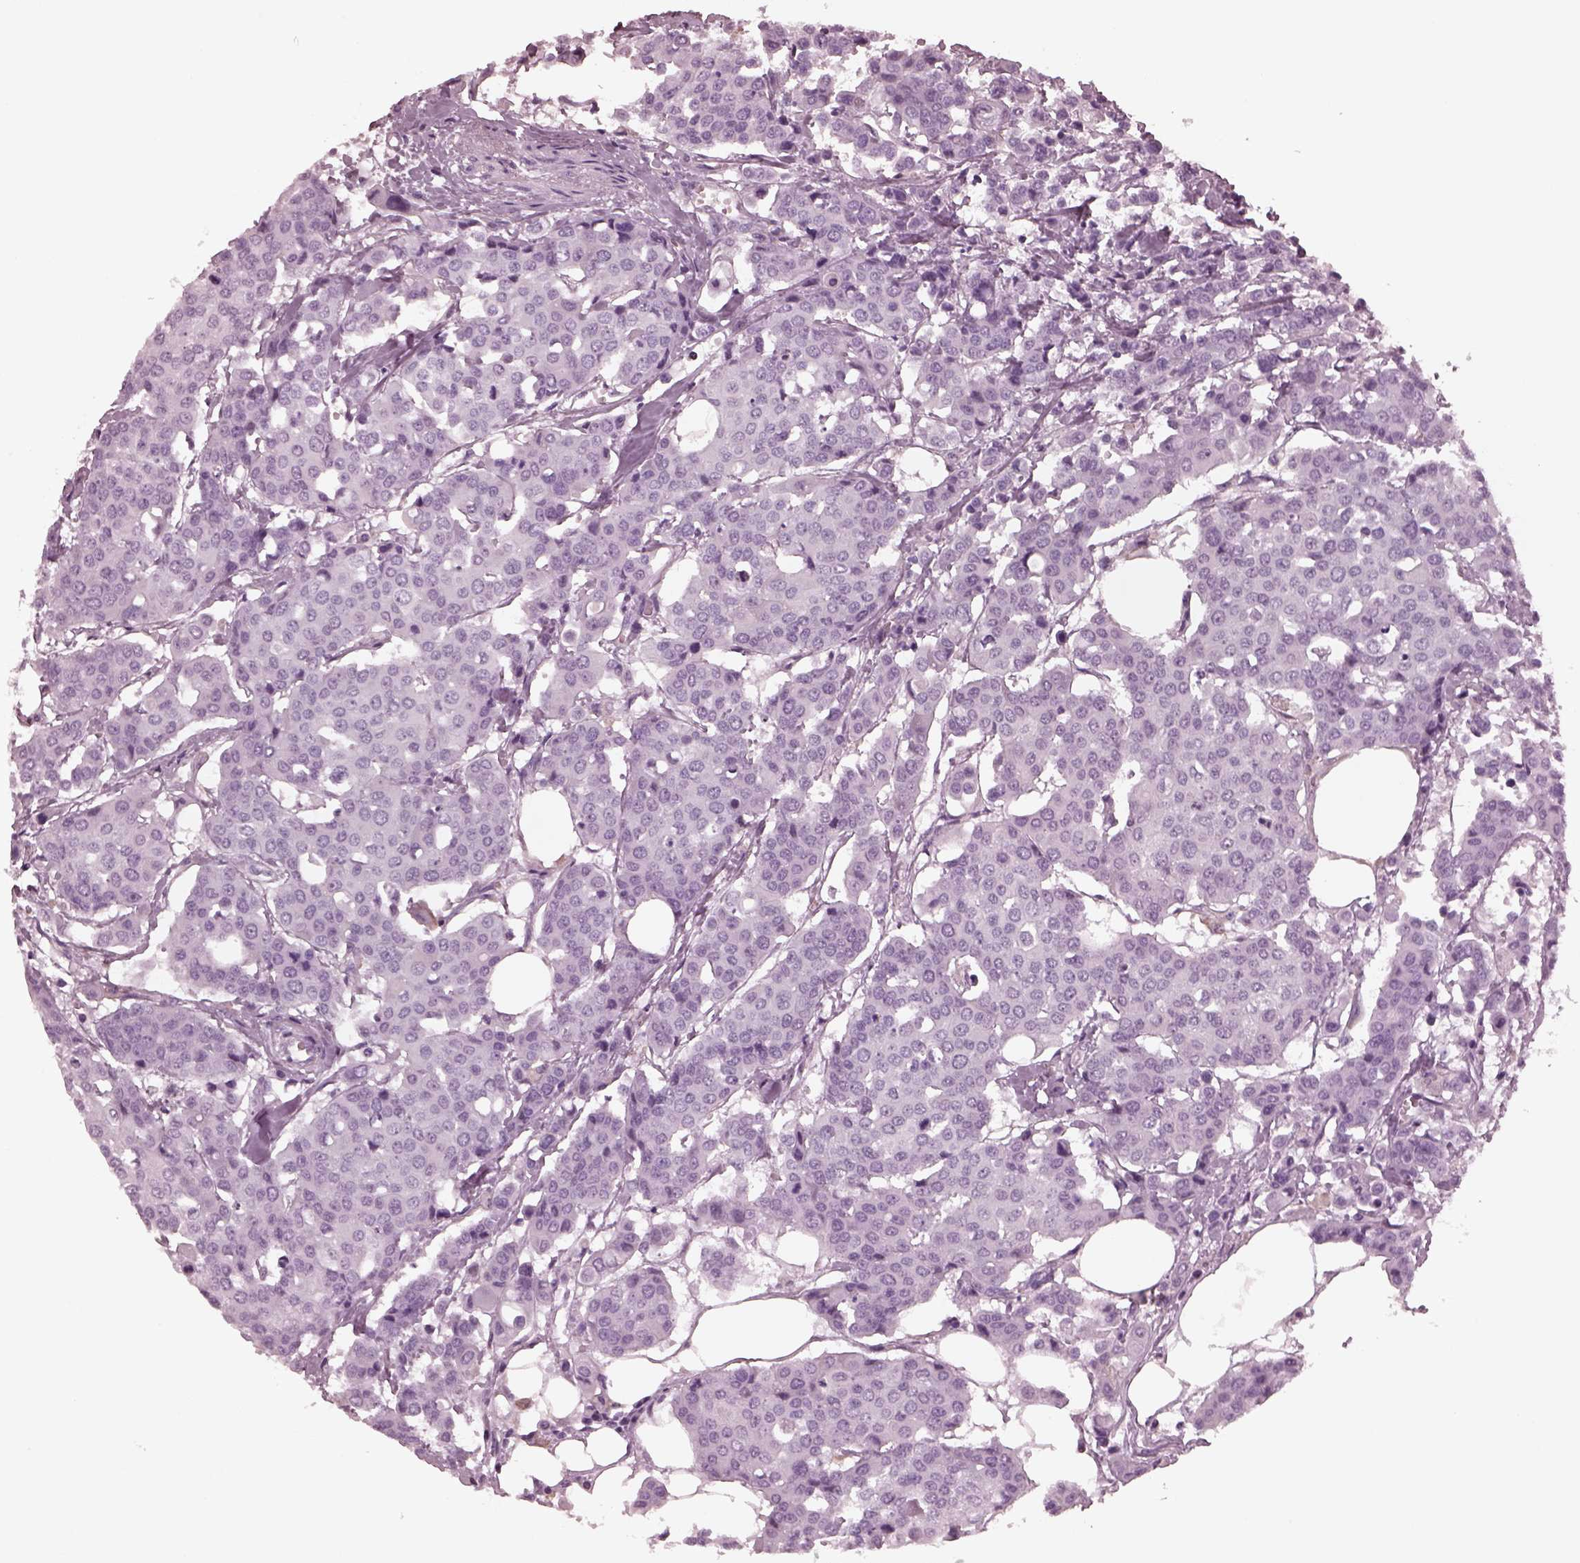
{"staining": {"intensity": "negative", "quantity": "none", "location": "none"}, "tissue": "carcinoid", "cell_type": "Tumor cells", "image_type": "cancer", "snomed": [{"axis": "morphology", "description": "Carcinoid, malignant, NOS"}, {"axis": "topography", "description": "Colon"}], "caption": "Protein analysis of carcinoid displays no significant expression in tumor cells.", "gene": "CGA", "patient": {"sex": "male", "age": 81}}